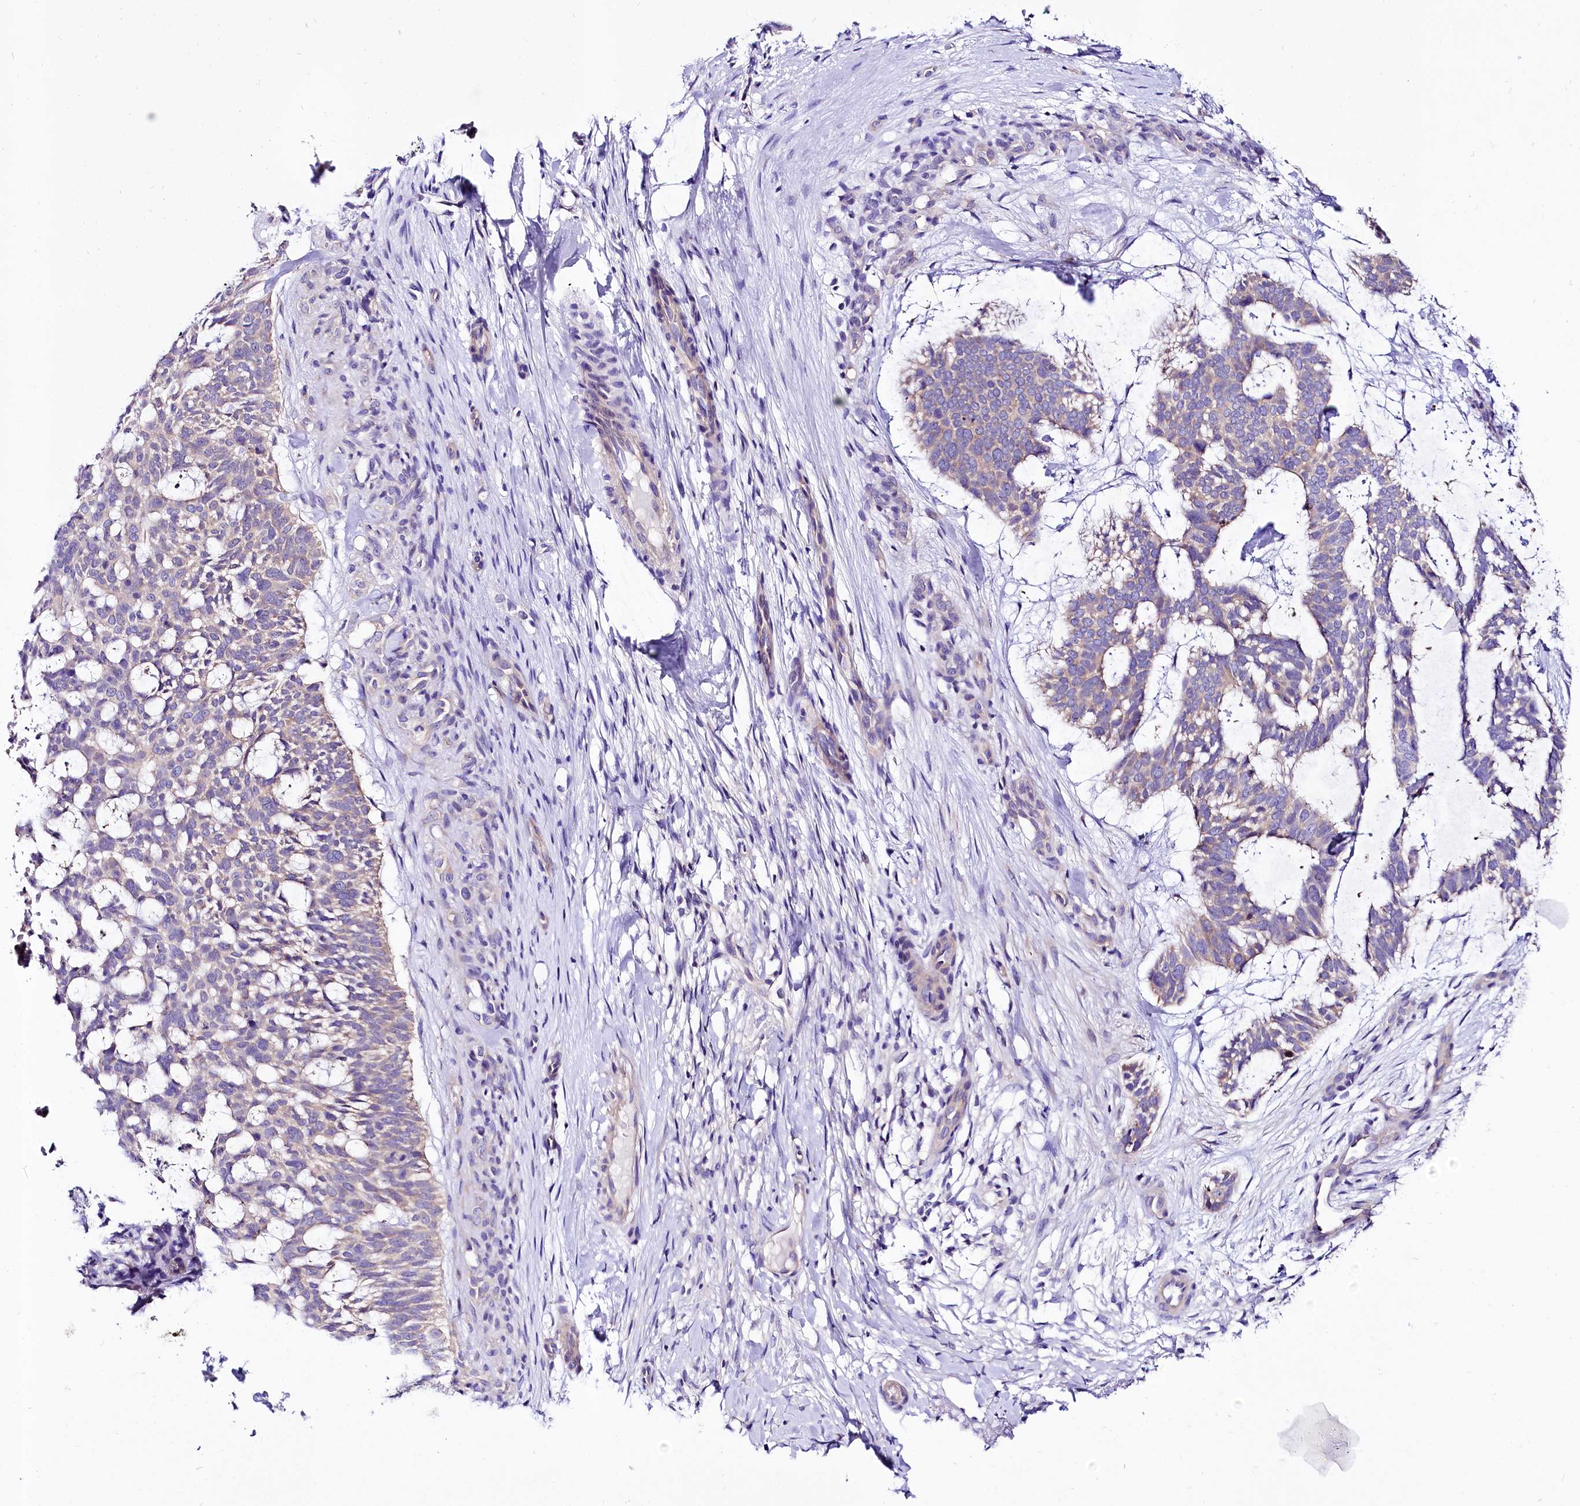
{"staining": {"intensity": "negative", "quantity": "none", "location": "none"}, "tissue": "skin cancer", "cell_type": "Tumor cells", "image_type": "cancer", "snomed": [{"axis": "morphology", "description": "Basal cell carcinoma"}, {"axis": "topography", "description": "Skin"}], "caption": "The immunohistochemistry (IHC) micrograph has no significant positivity in tumor cells of skin basal cell carcinoma tissue.", "gene": "ABHD5", "patient": {"sex": "male", "age": 88}}